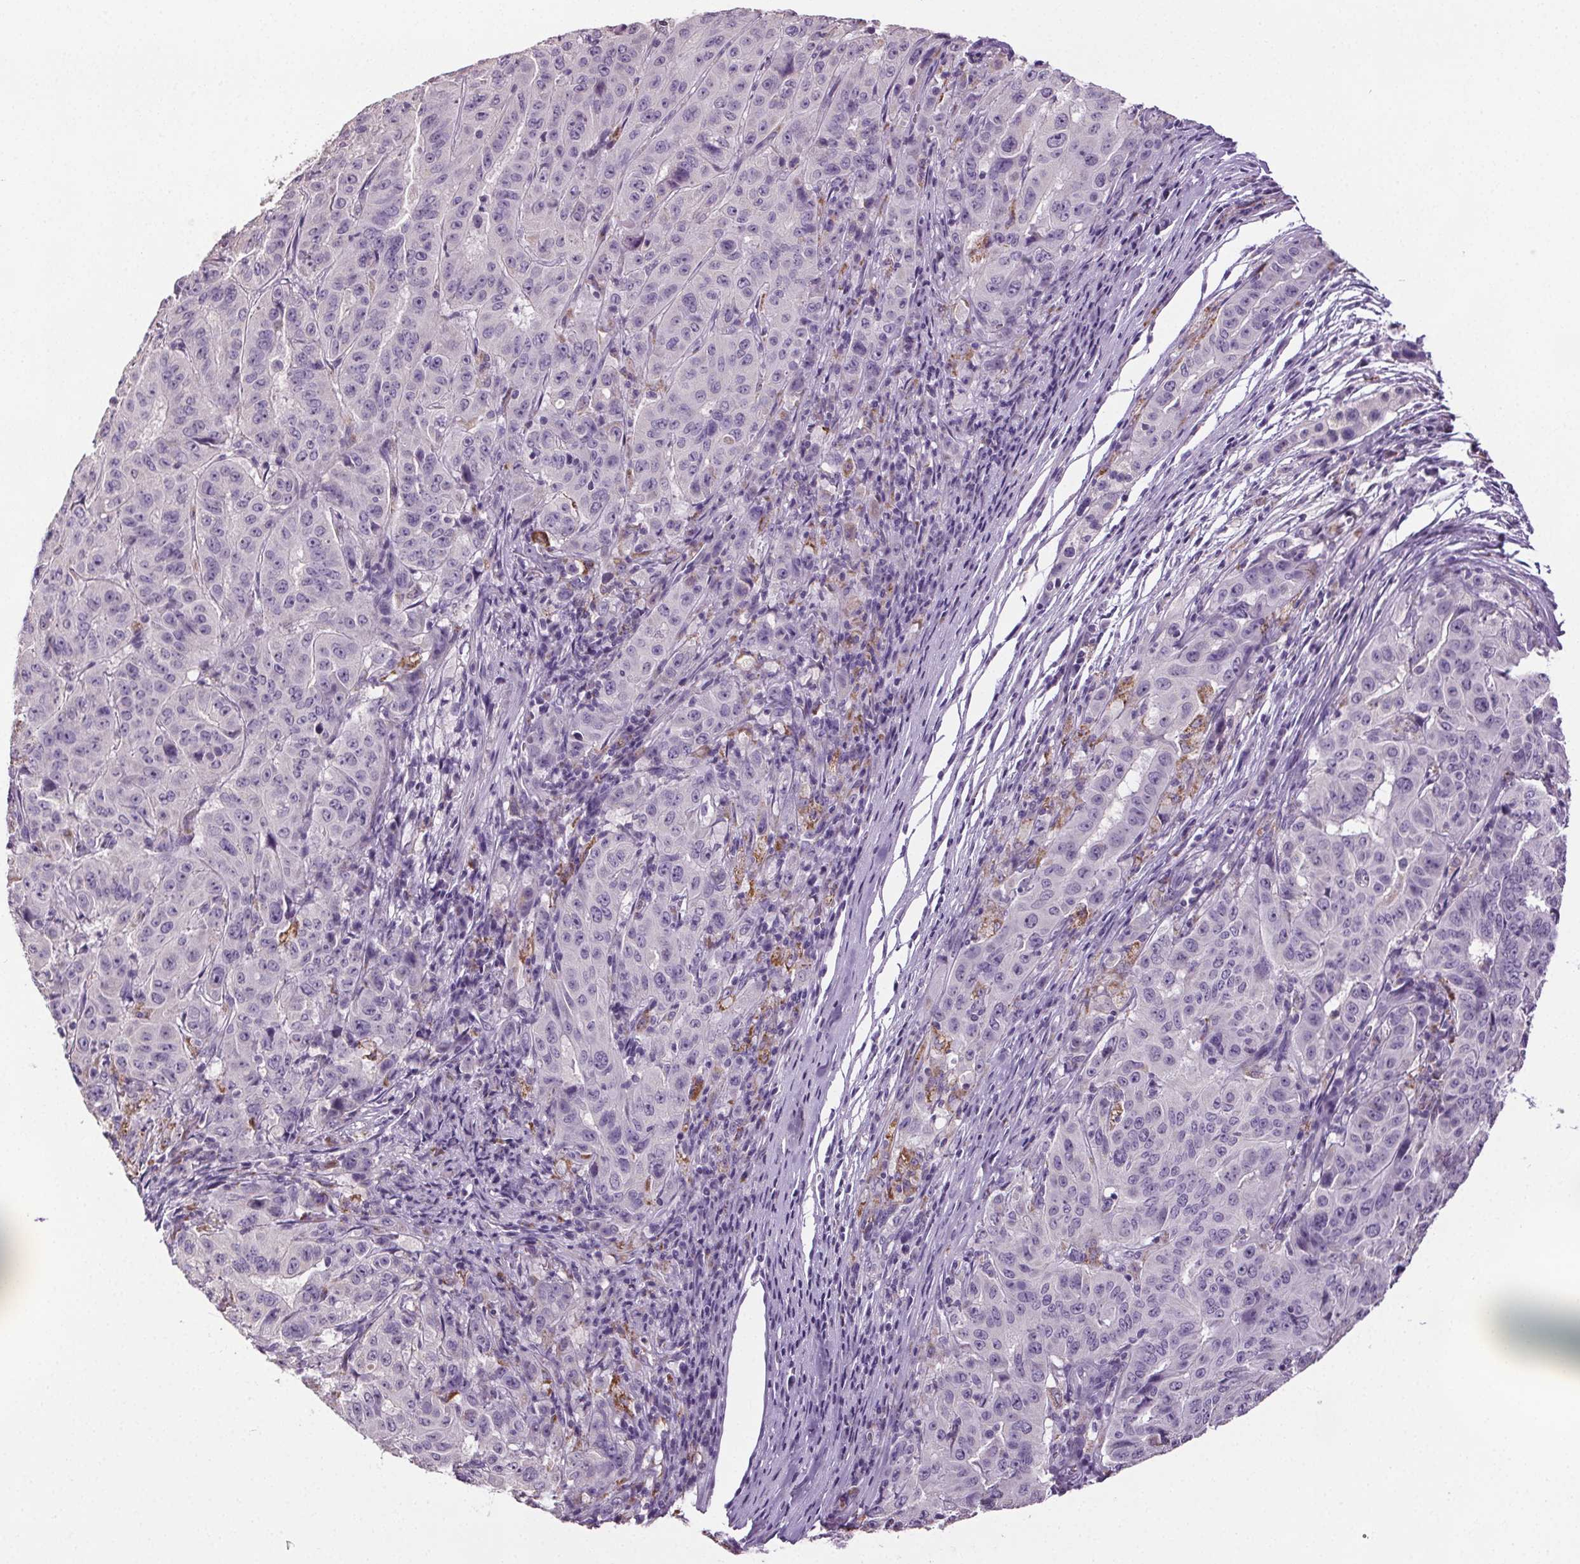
{"staining": {"intensity": "negative", "quantity": "none", "location": "none"}, "tissue": "pancreatic cancer", "cell_type": "Tumor cells", "image_type": "cancer", "snomed": [{"axis": "morphology", "description": "Adenocarcinoma, NOS"}, {"axis": "topography", "description": "Pancreas"}], "caption": "High magnification brightfield microscopy of pancreatic cancer (adenocarcinoma) stained with DAB (brown) and counterstained with hematoxylin (blue): tumor cells show no significant positivity.", "gene": "GPIHBP1", "patient": {"sex": "male", "age": 63}}